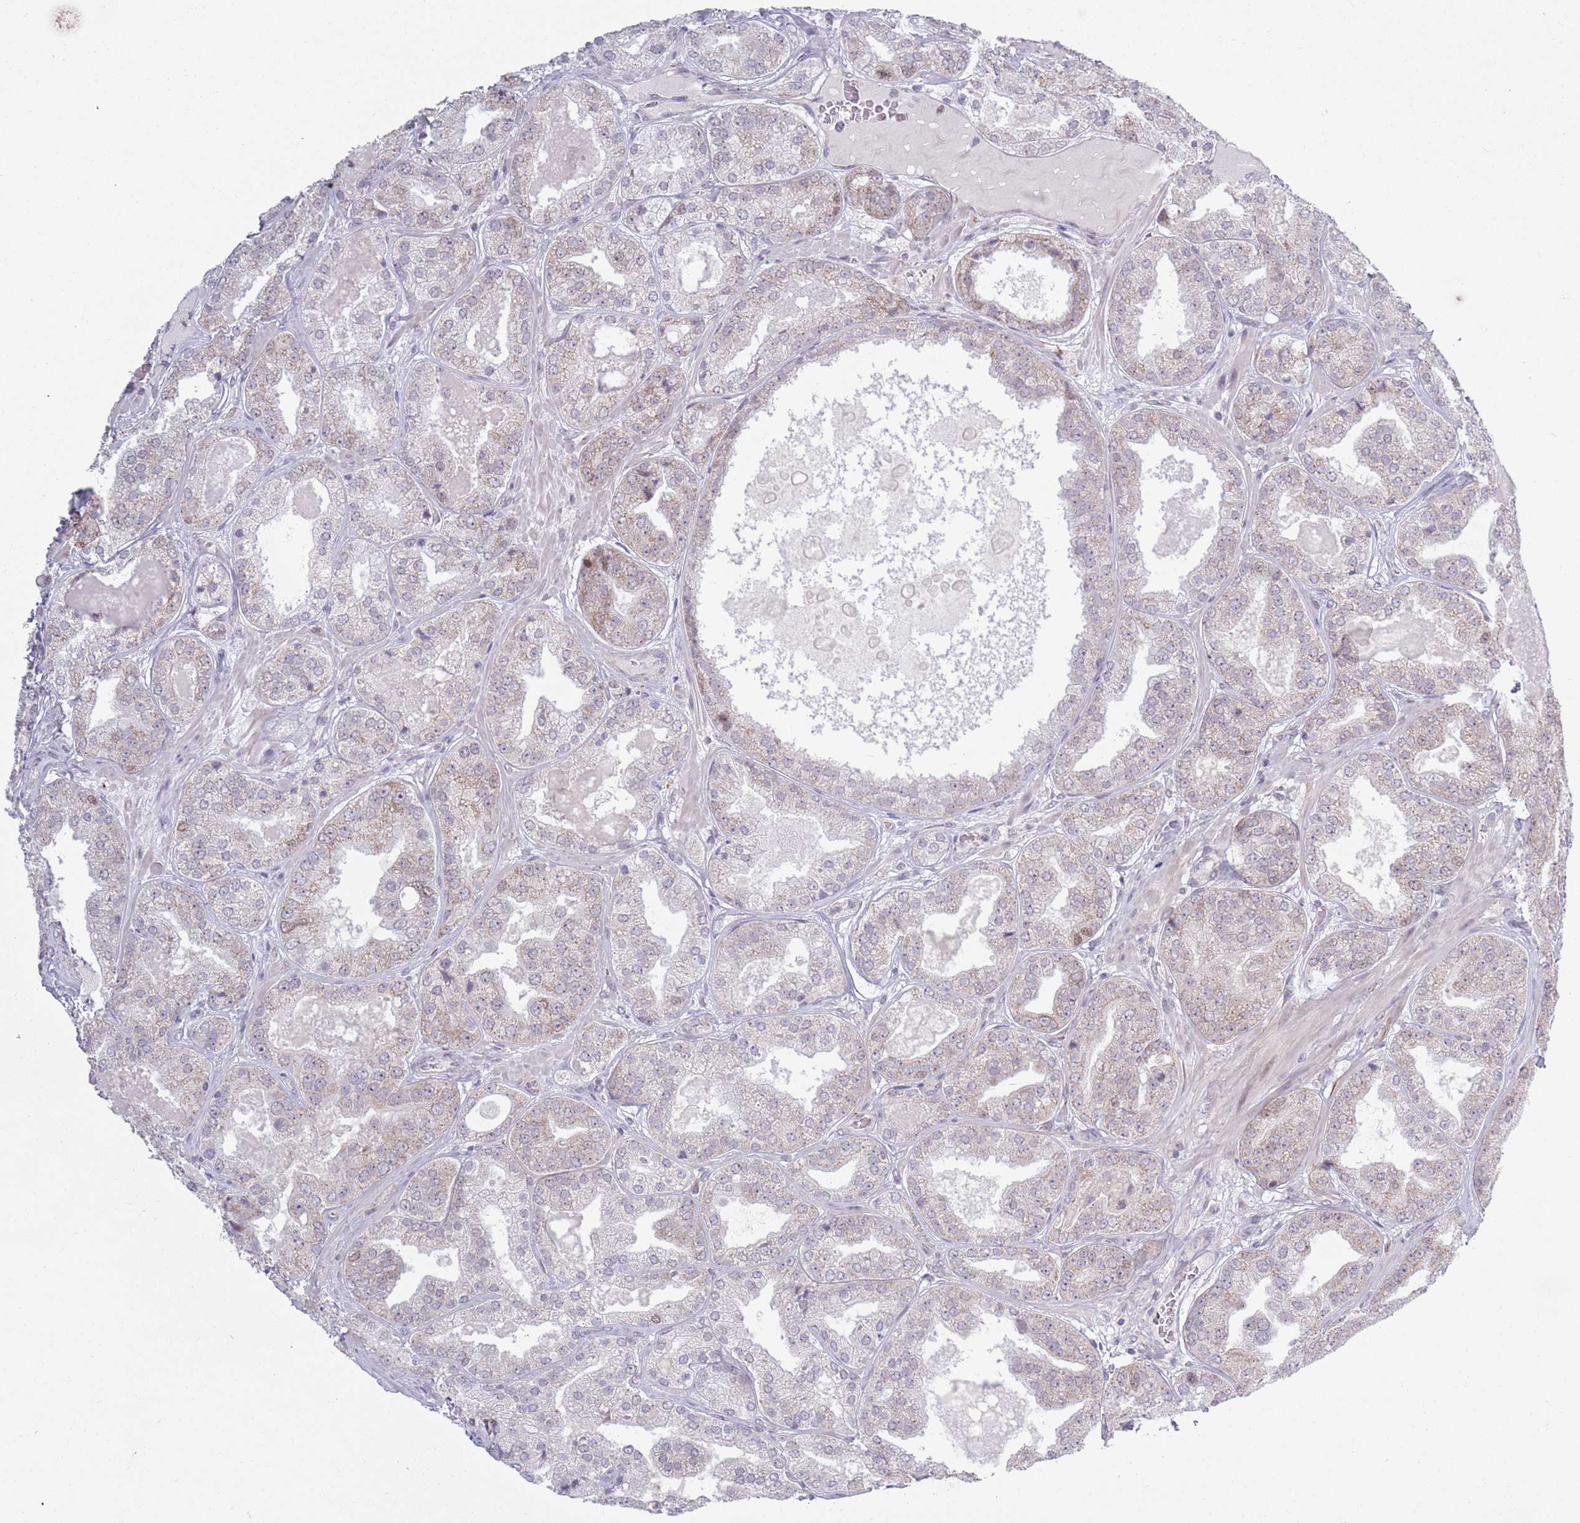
{"staining": {"intensity": "weak", "quantity": "<25%", "location": "cytoplasmic/membranous"}, "tissue": "prostate cancer", "cell_type": "Tumor cells", "image_type": "cancer", "snomed": [{"axis": "morphology", "description": "Adenocarcinoma, High grade"}, {"axis": "topography", "description": "Prostate"}], "caption": "There is no significant positivity in tumor cells of prostate cancer (adenocarcinoma (high-grade)).", "gene": "MRPL34", "patient": {"sex": "male", "age": 63}}